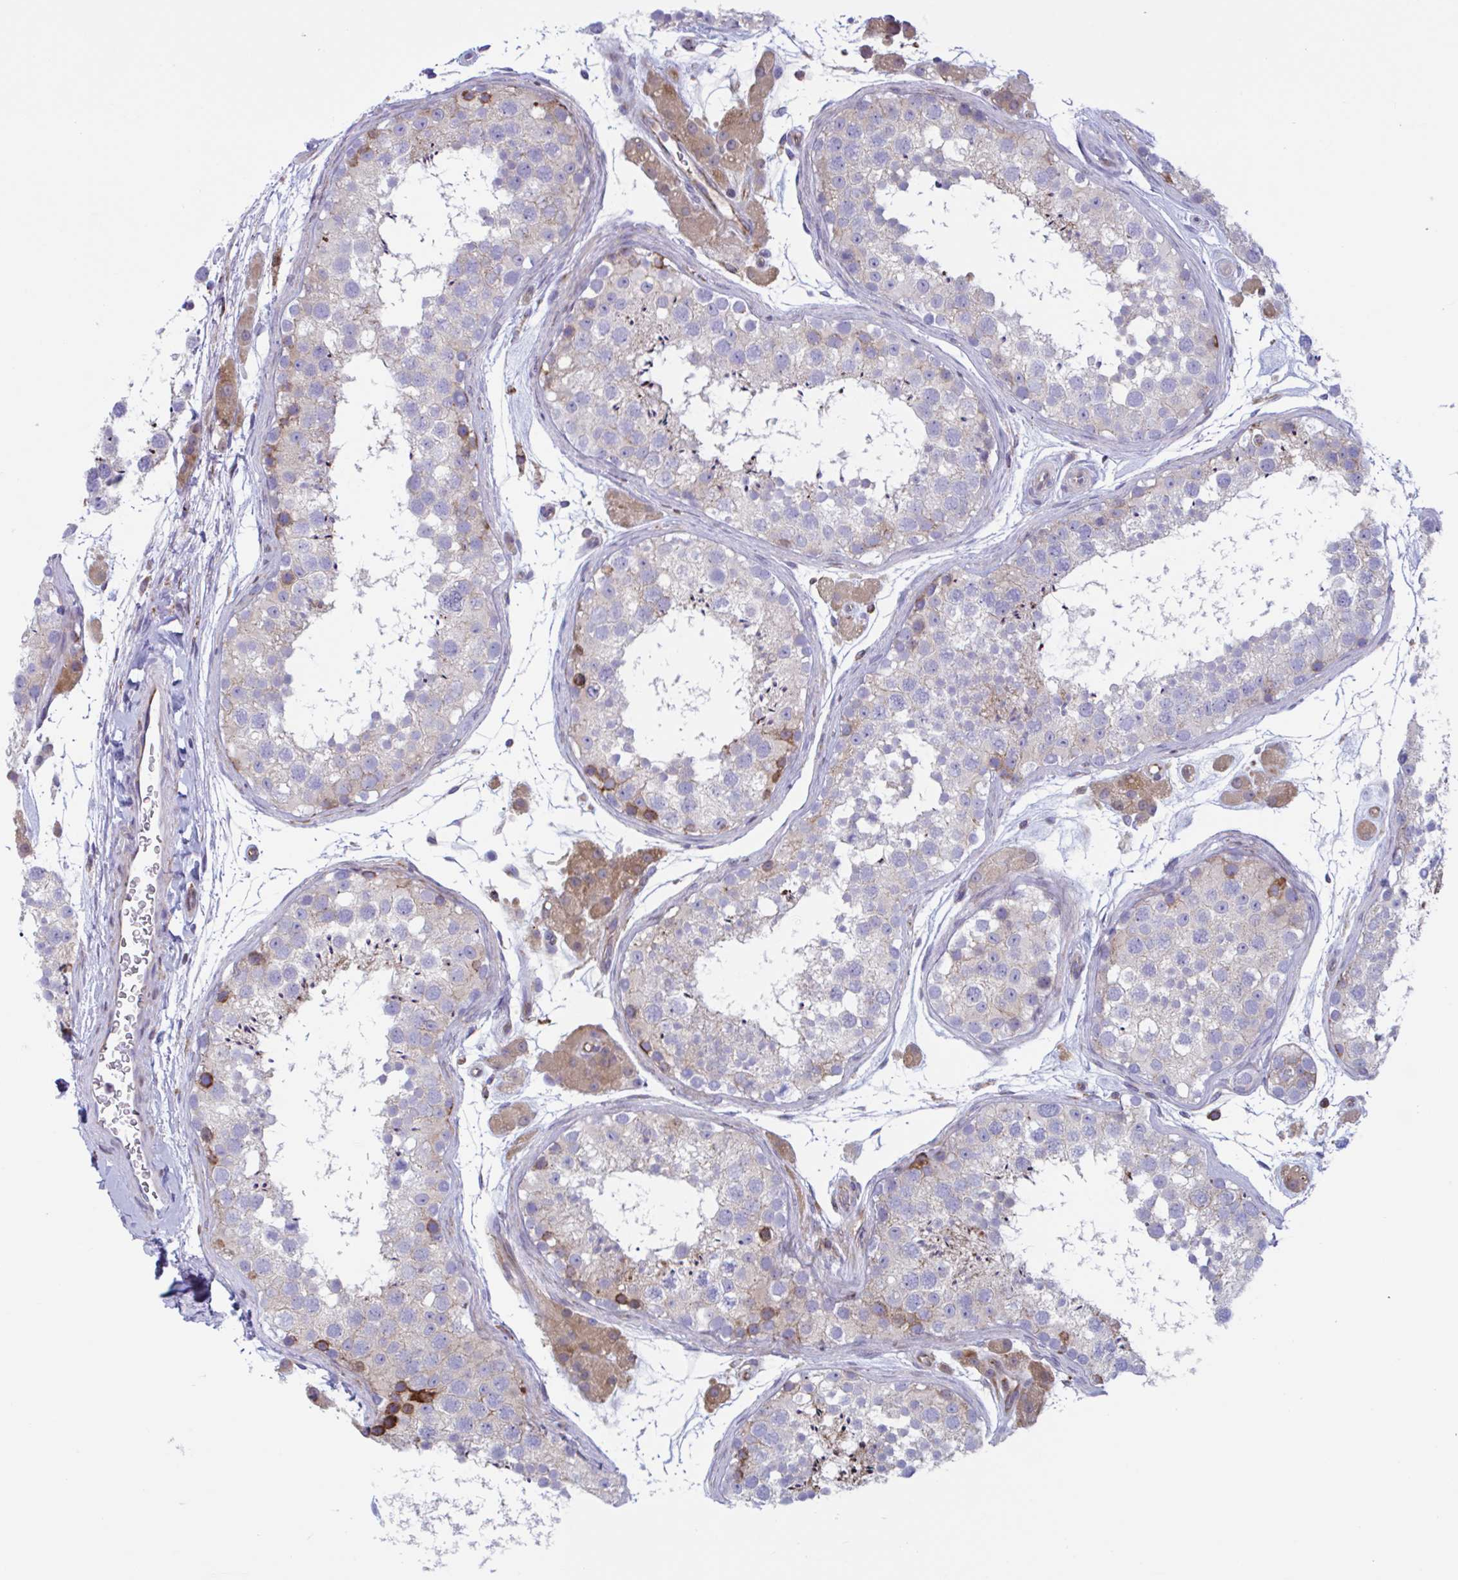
{"staining": {"intensity": "strong", "quantity": "<25%", "location": "cytoplasmic/membranous"}, "tissue": "testis", "cell_type": "Cells in seminiferous ducts", "image_type": "normal", "snomed": [{"axis": "morphology", "description": "Normal tissue, NOS"}, {"axis": "topography", "description": "Testis"}], "caption": "Protein positivity by immunohistochemistry shows strong cytoplasmic/membranous staining in about <25% of cells in seminiferous ducts in benign testis. (IHC, brightfield microscopy, high magnification).", "gene": "PEAK3", "patient": {"sex": "male", "age": 41}}